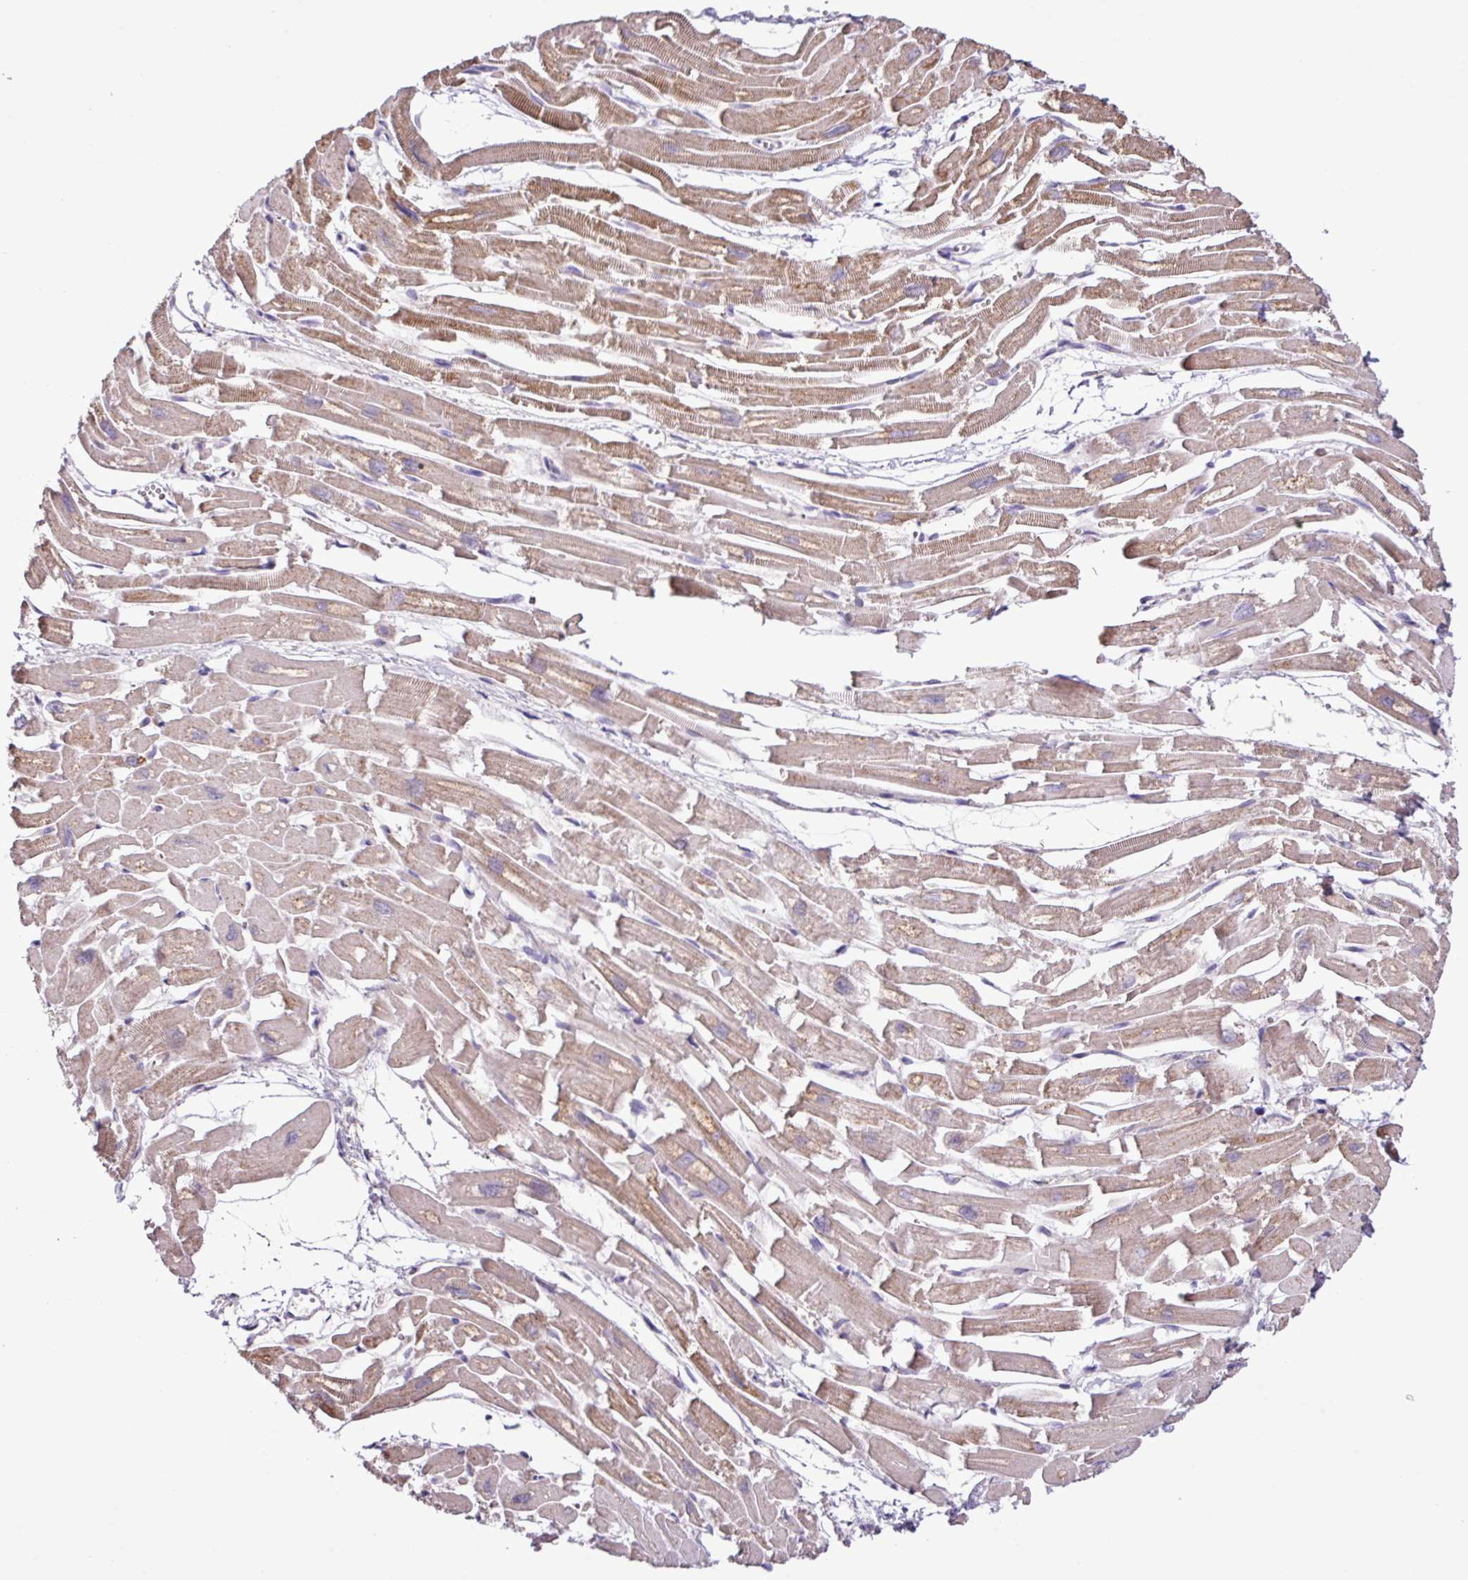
{"staining": {"intensity": "moderate", "quantity": ">75%", "location": "cytoplasmic/membranous"}, "tissue": "heart muscle", "cell_type": "Cardiomyocytes", "image_type": "normal", "snomed": [{"axis": "morphology", "description": "Normal tissue, NOS"}, {"axis": "topography", "description": "Heart"}], "caption": "Immunohistochemistry (IHC) of benign heart muscle reveals medium levels of moderate cytoplasmic/membranous expression in approximately >75% of cardiomyocytes. (Stains: DAB (3,3'-diaminobenzidine) in brown, nuclei in blue, Microscopy: brightfield microscopy at high magnification).", "gene": "SGPP1", "patient": {"sex": "male", "age": 54}}